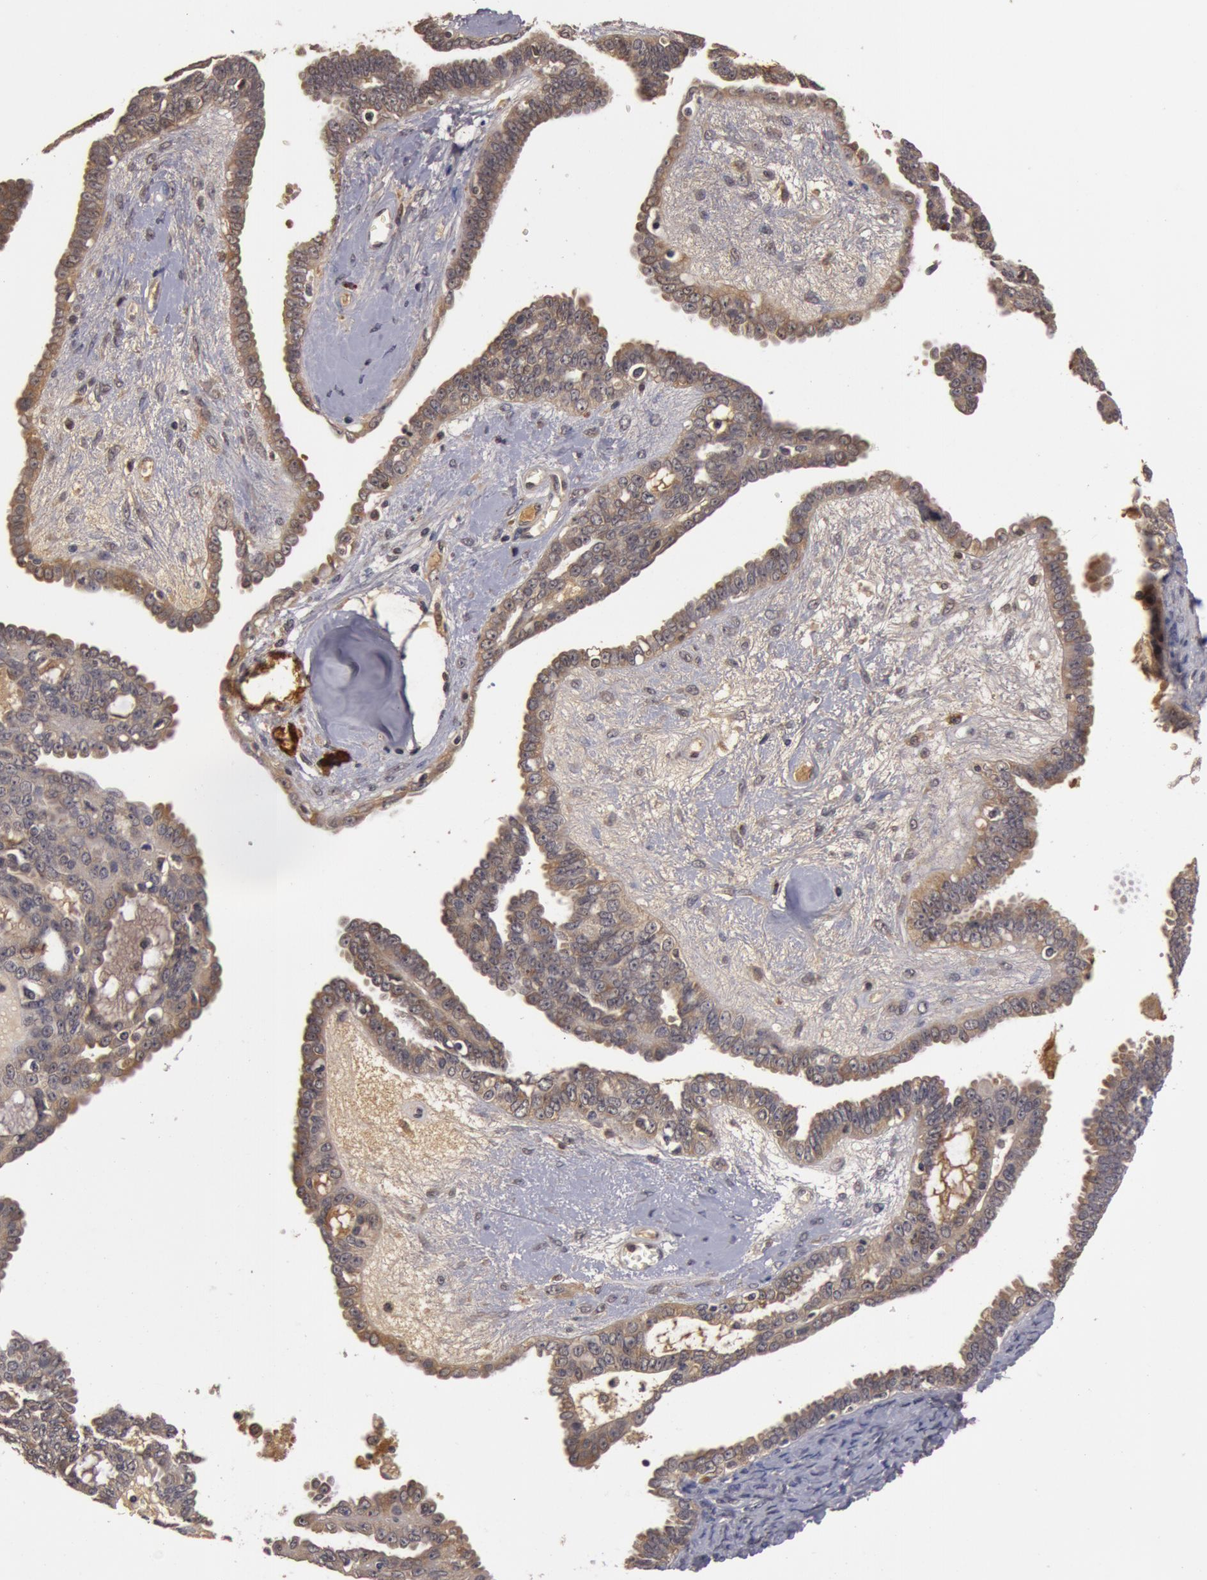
{"staining": {"intensity": "weak", "quantity": ">75%", "location": "cytoplasmic/membranous"}, "tissue": "ovarian cancer", "cell_type": "Tumor cells", "image_type": "cancer", "snomed": [{"axis": "morphology", "description": "Cystadenocarcinoma, serous, NOS"}, {"axis": "topography", "description": "Ovary"}], "caption": "The immunohistochemical stain labels weak cytoplasmic/membranous positivity in tumor cells of ovarian cancer (serous cystadenocarcinoma) tissue. Using DAB (brown) and hematoxylin (blue) stains, captured at high magnification using brightfield microscopy.", "gene": "BCHE", "patient": {"sex": "female", "age": 71}}